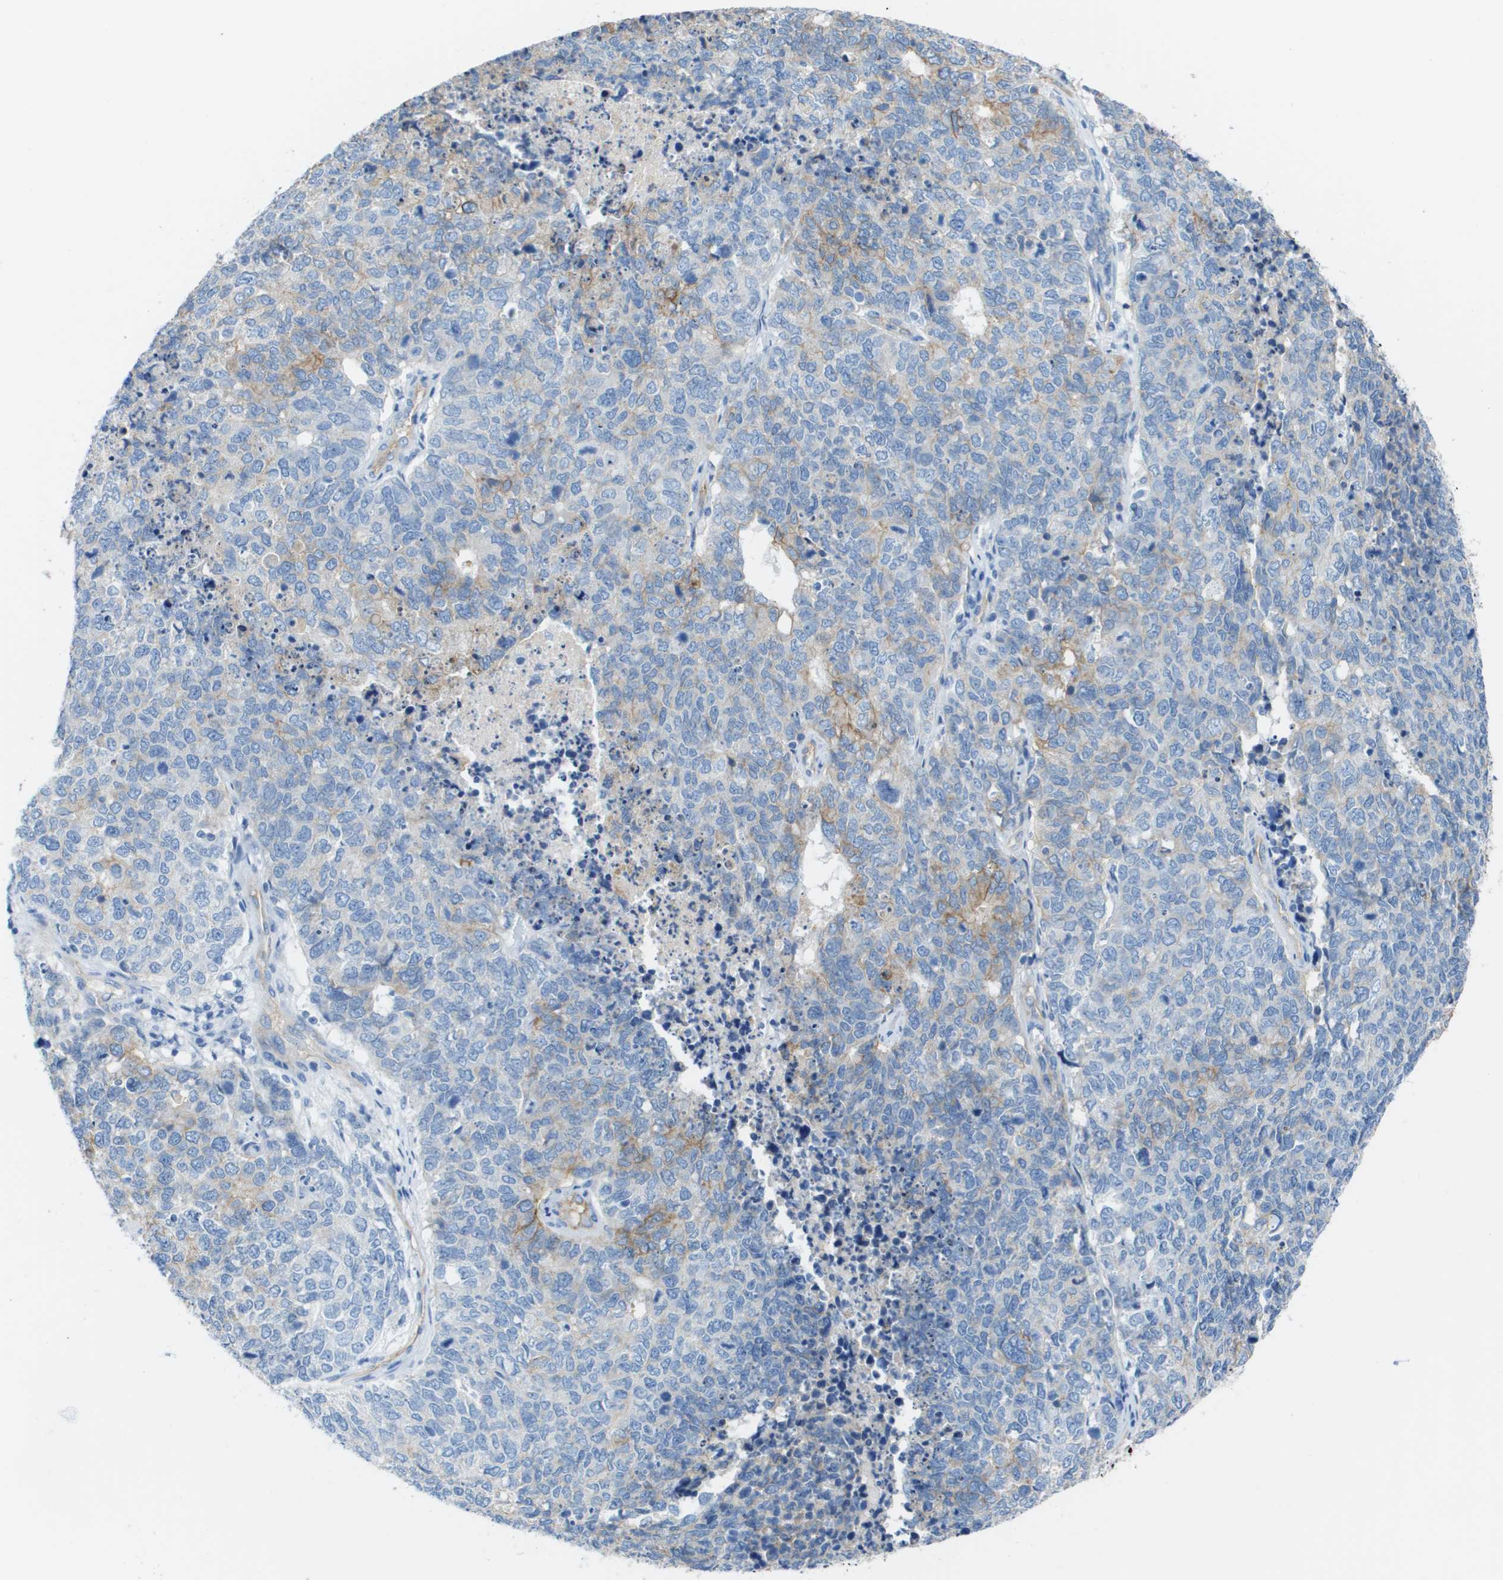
{"staining": {"intensity": "weak", "quantity": "<25%", "location": "cytoplasmic/membranous"}, "tissue": "cervical cancer", "cell_type": "Tumor cells", "image_type": "cancer", "snomed": [{"axis": "morphology", "description": "Squamous cell carcinoma, NOS"}, {"axis": "topography", "description": "Cervix"}], "caption": "Tumor cells show no significant protein expression in squamous cell carcinoma (cervical).", "gene": "CD46", "patient": {"sex": "female", "age": 63}}